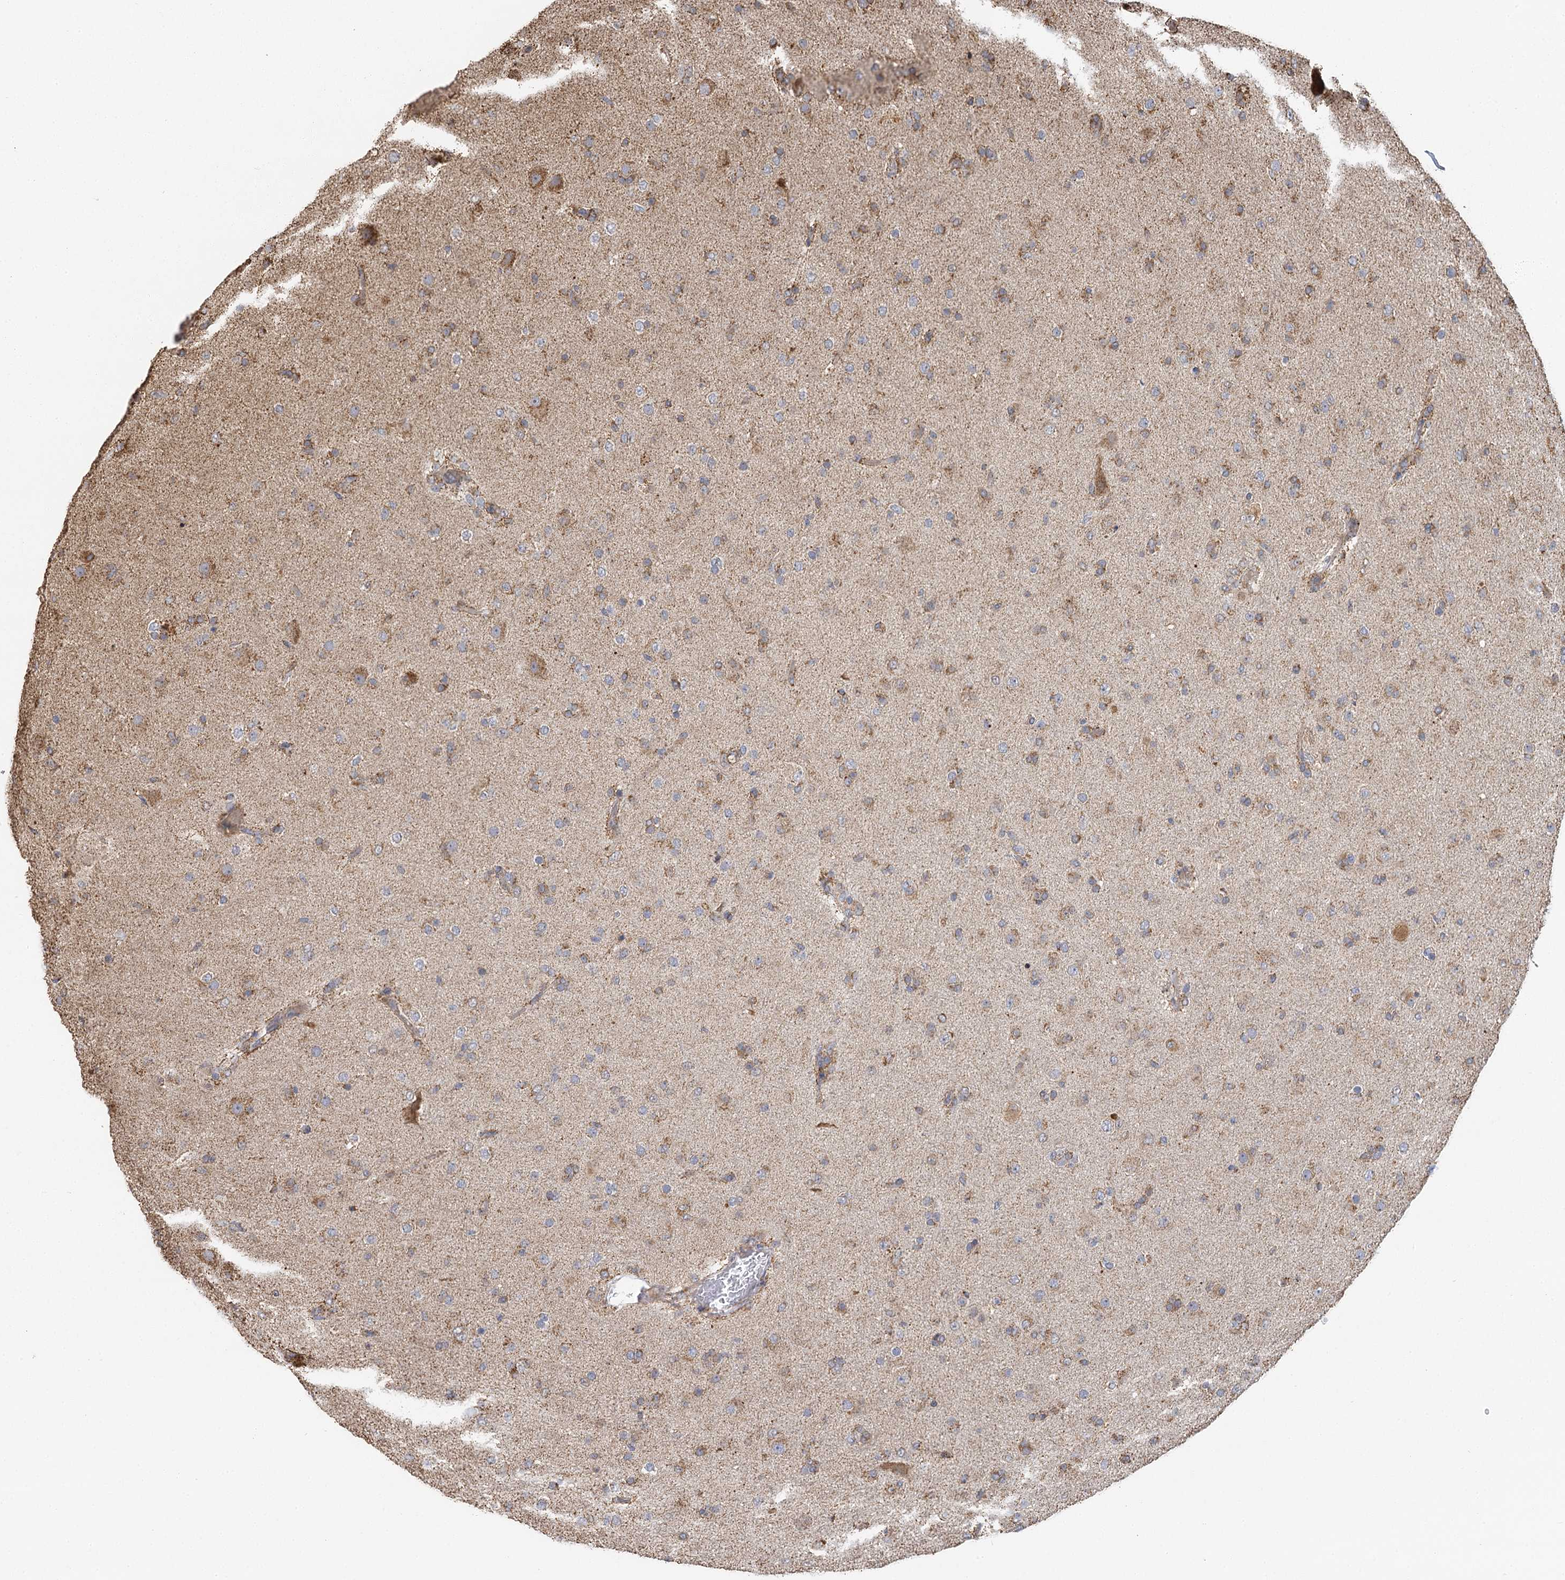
{"staining": {"intensity": "moderate", "quantity": "25%-75%", "location": "cytoplasmic/membranous"}, "tissue": "glioma", "cell_type": "Tumor cells", "image_type": "cancer", "snomed": [{"axis": "morphology", "description": "Glioma, malignant, Low grade"}, {"axis": "topography", "description": "Brain"}], "caption": "The histopathology image exhibits immunohistochemical staining of malignant low-grade glioma. There is moderate cytoplasmic/membranous staining is identified in approximately 25%-75% of tumor cells.", "gene": "IL11RA", "patient": {"sex": "male", "age": 65}}